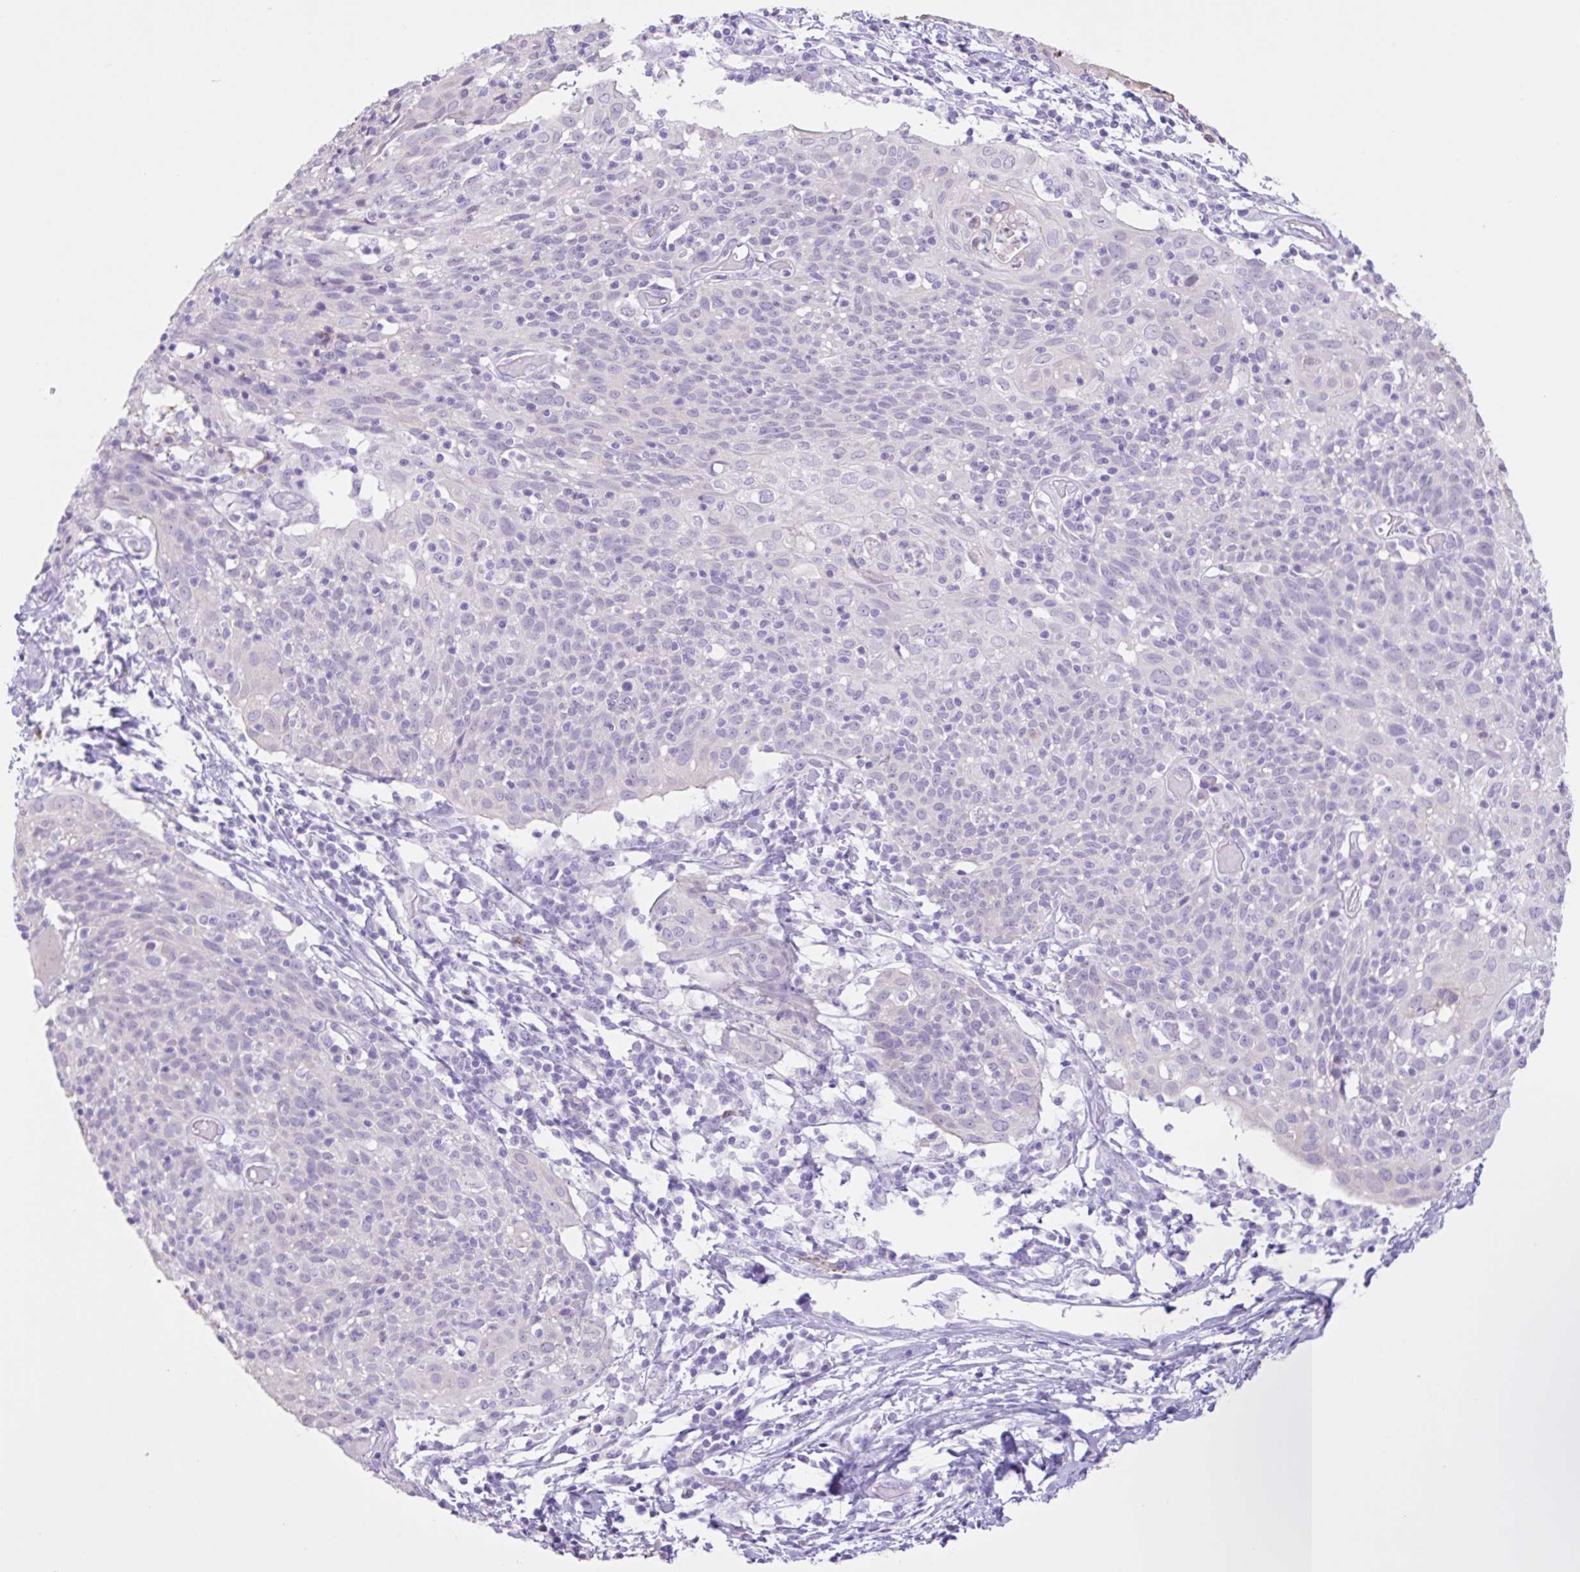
{"staining": {"intensity": "negative", "quantity": "none", "location": "none"}, "tissue": "cervical cancer", "cell_type": "Tumor cells", "image_type": "cancer", "snomed": [{"axis": "morphology", "description": "Squamous cell carcinoma, NOS"}, {"axis": "topography", "description": "Cervix"}], "caption": "High magnification brightfield microscopy of squamous cell carcinoma (cervical) stained with DAB (brown) and counterstained with hematoxylin (blue): tumor cells show no significant staining.", "gene": "CST11", "patient": {"sex": "female", "age": 52}}